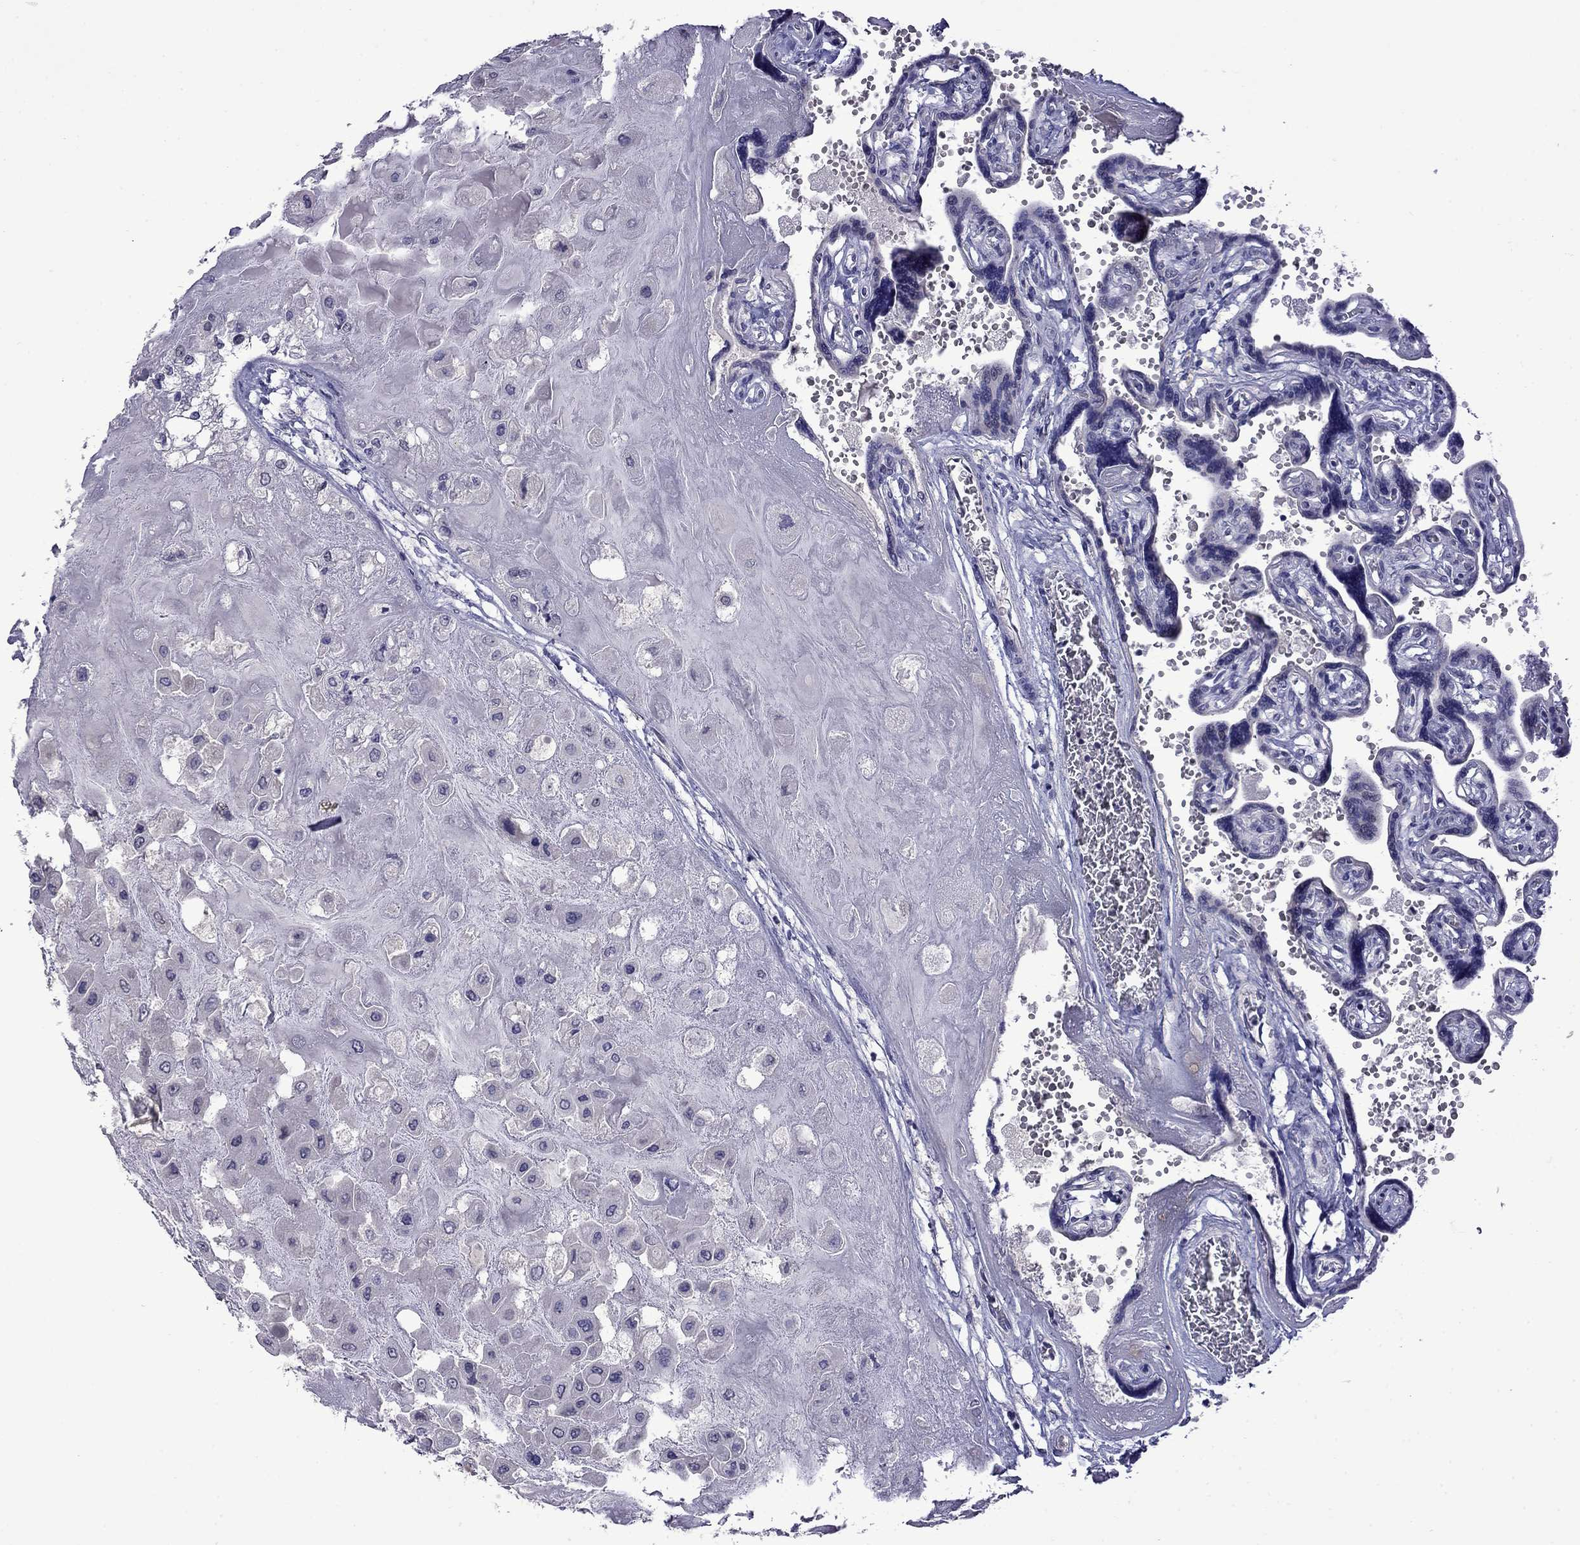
{"staining": {"intensity": "negative", "quantity": "none", "location": "none"}, "tissue": "placenta", "cell_type": "Decidual cells", "image_type": "normal", "snomed": [{"axis": "morphology", "description": "Normal tissue, NOS"}, {"axis": "topography", "description": "Placenta"}], "caption": "Unremarkable placenta was stained to show a protein in brown. There is no significant expression in decidual cells. (DAB immunohistochemistry (IHC) visualized using brightfield microscopy, high magnification).", "gene": "STAR", "patient": {"sex": "female", "age": 32}}